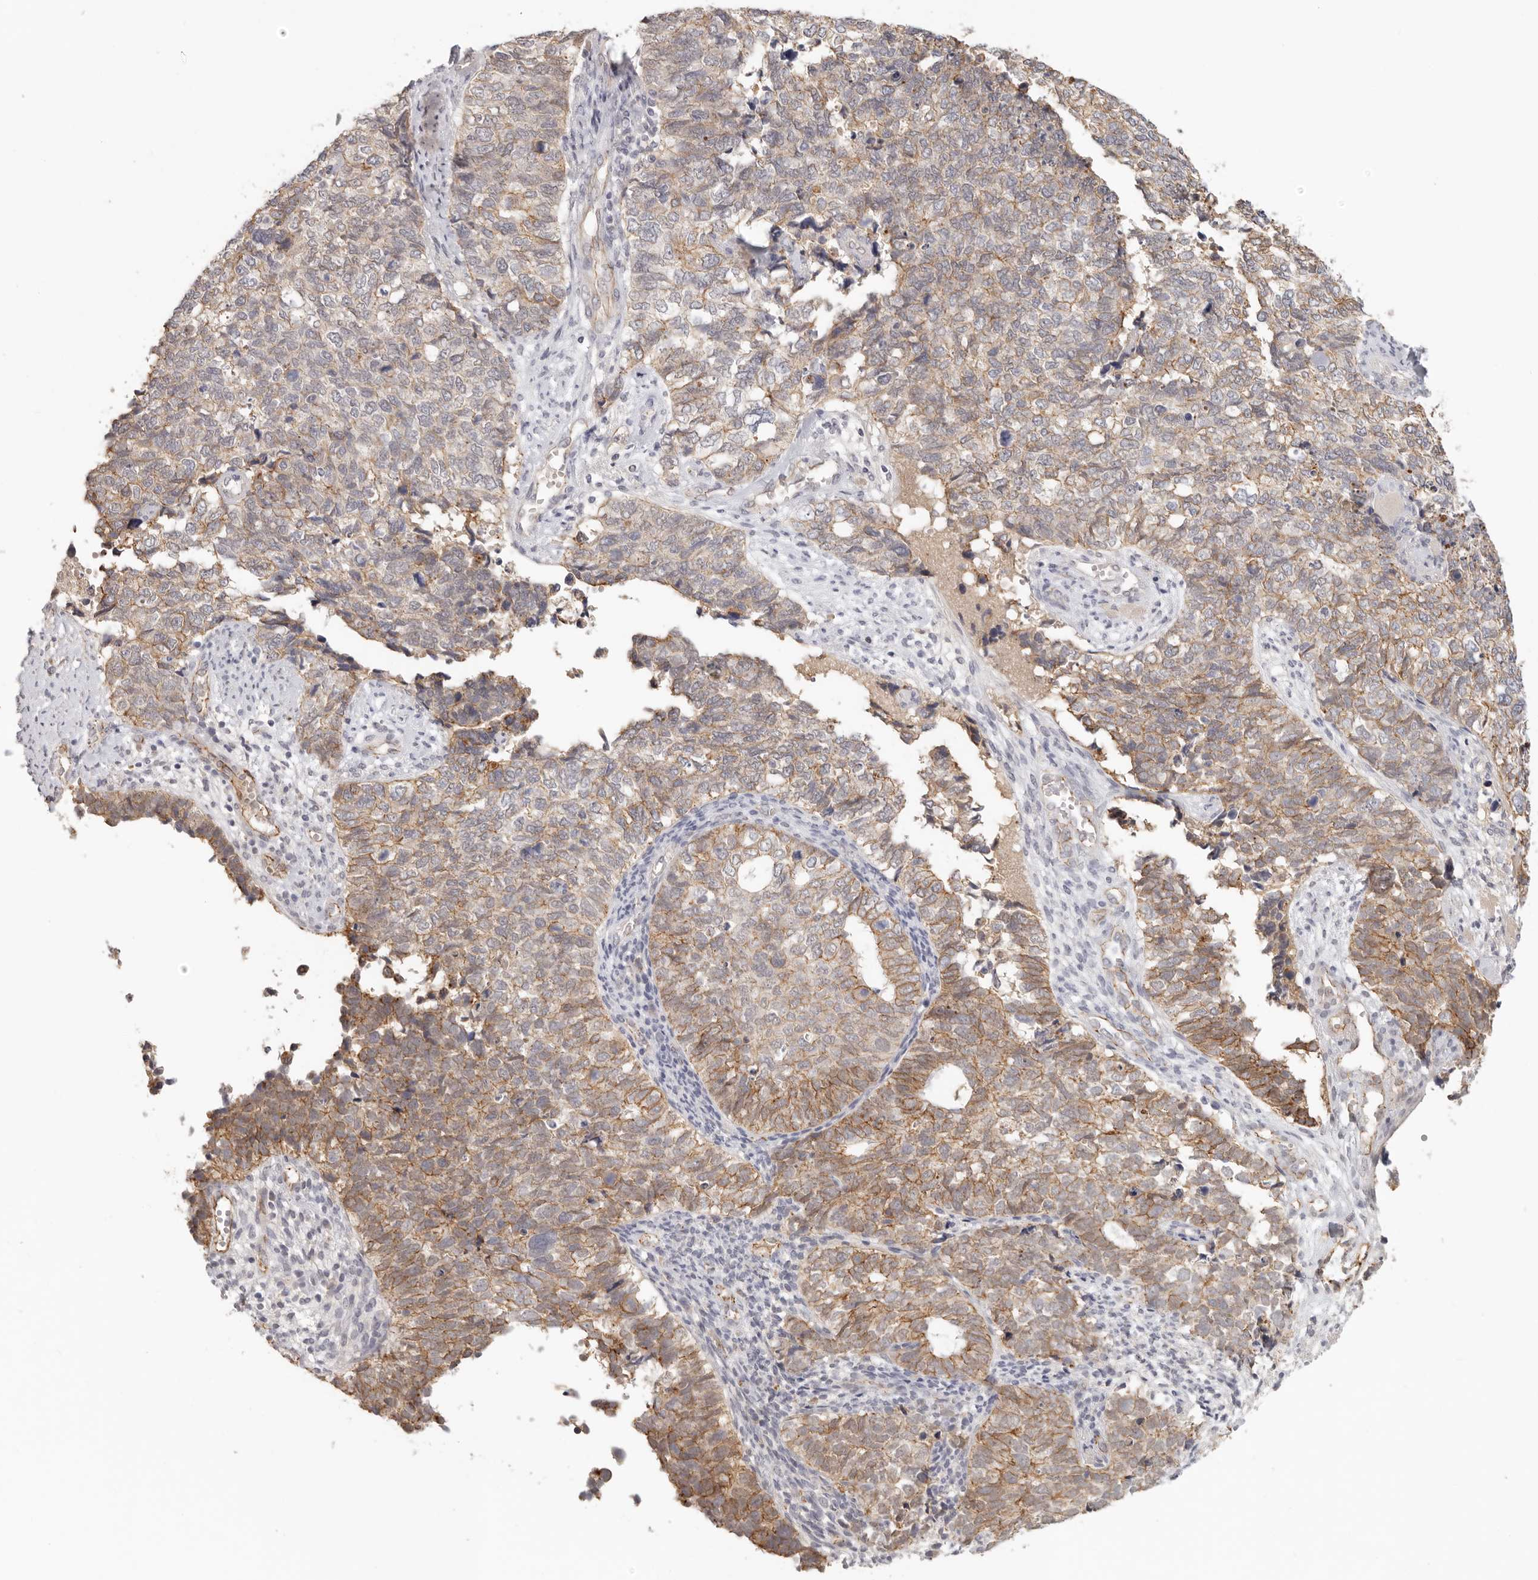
{"staining": {"intensity": "moderate", "quantity": "25%-75%", "location": "cytoplasmic/membranous"}, "tissue": "cervical cancer", "cell_type": "Tumor cells", "image_type": "cancer", "snomed": [{"axis": "morphology", "description": "Squamous cell carcinoma, NOS"}, {"axis": "topography", "description": "Cervix"}], "caption": "IHC of human cervical cancer (squamous cell carcinoma) demonstrates medium levels of moderate cytoplasmic/membranous staining in approximately 25%-75% of tumor cells.", "gene": "ANXA9", "patient": {"sex": "female", "age": 63}}